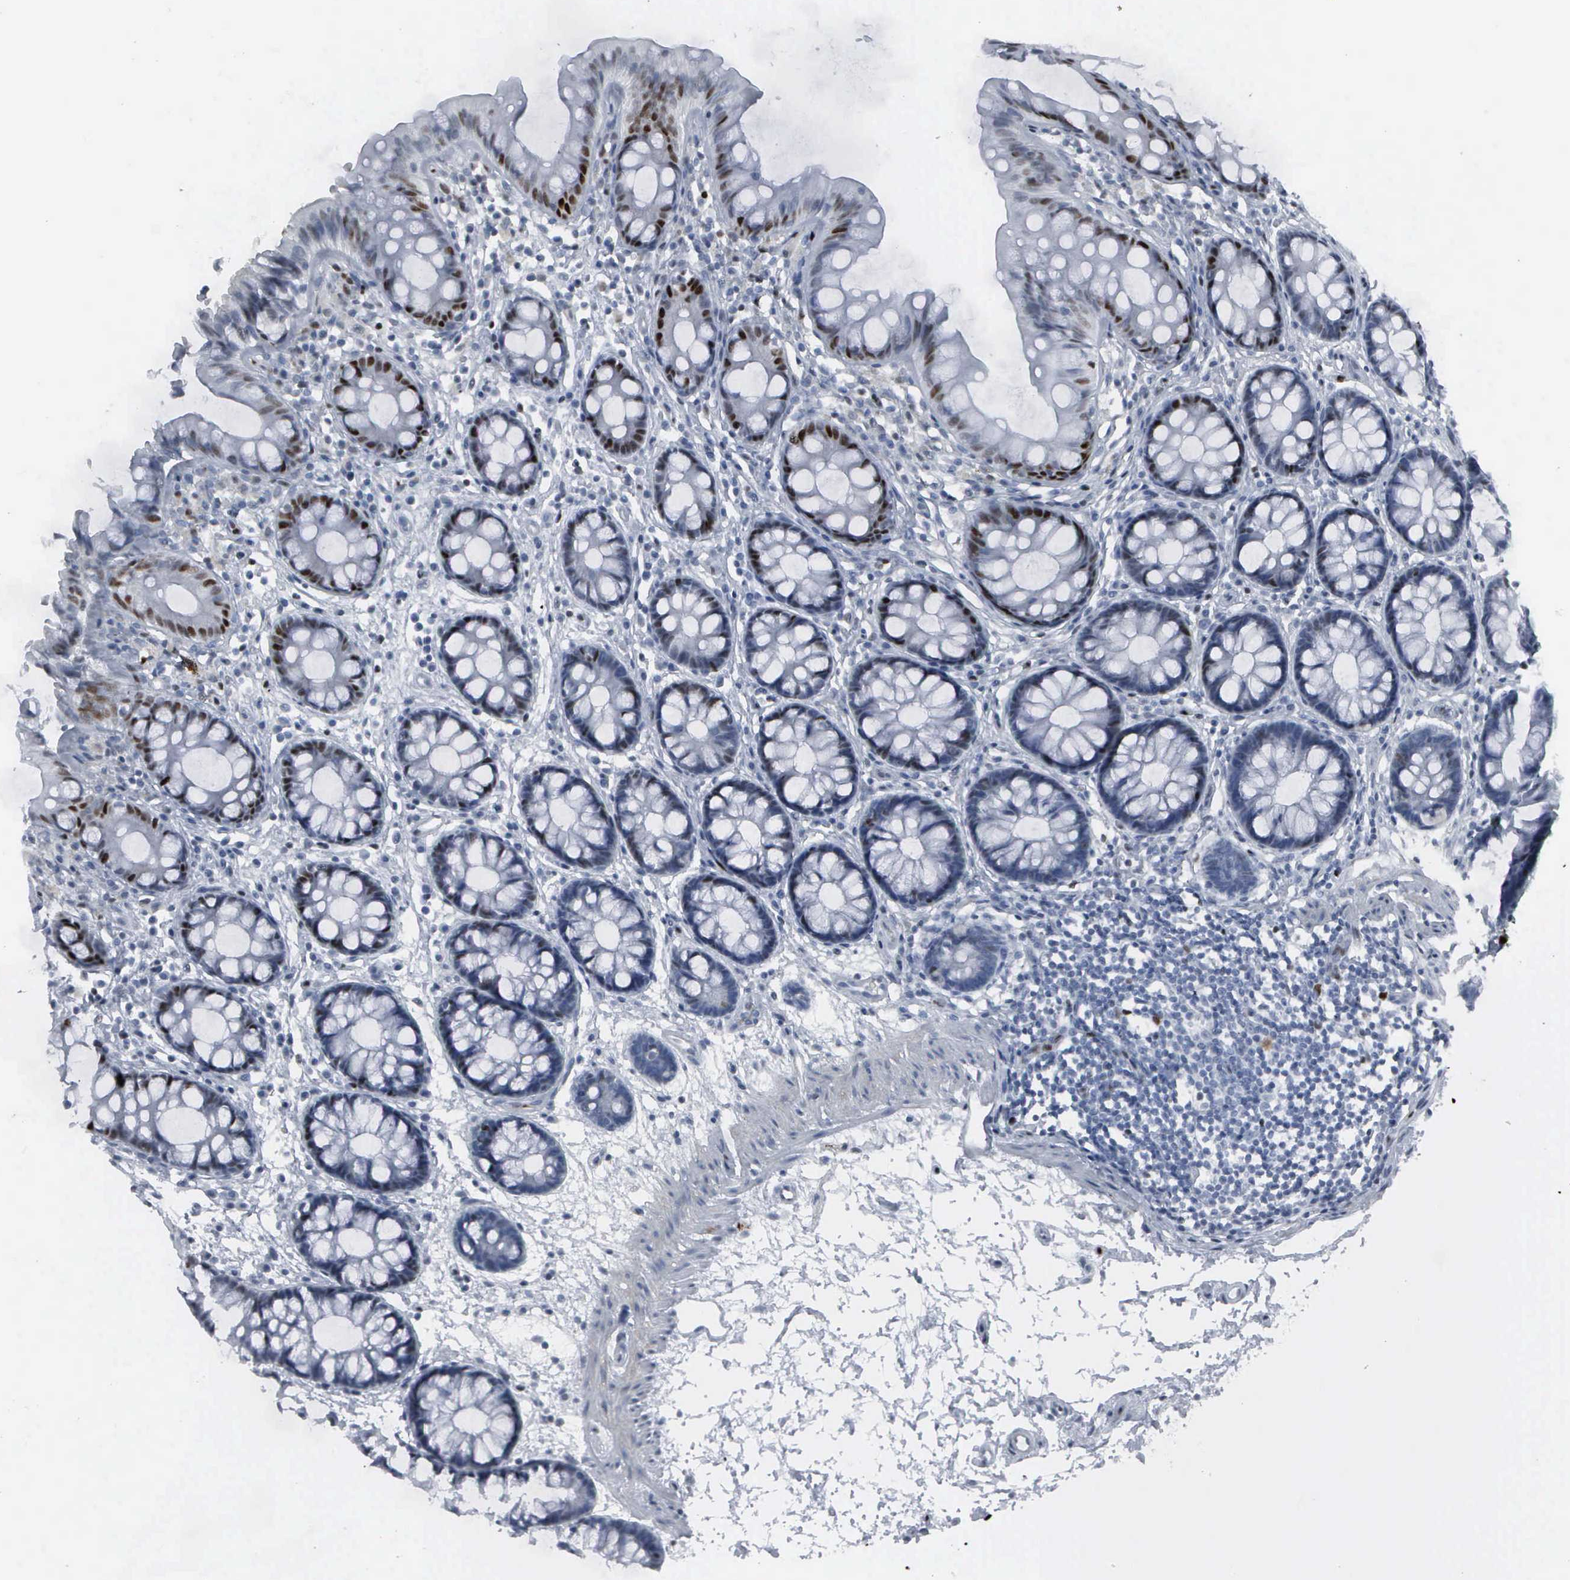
{"staining": {"intensity": "negative", "quantity": "none", "location": "none"}, "tissue": "colon", "cell_type": "Endothelial cells", "image_type": "normal", "snomed": [{"axis": "morphology", "description": "Normal tissue, NOS"}, {"axis": "topography", "description": "Colon"}], "caption": "Human colon stained for a protein using IHC demonstrates no staining in endothelial cells.", "gene": "CCND3", "patient": {"sex": "female", "age": 52}}